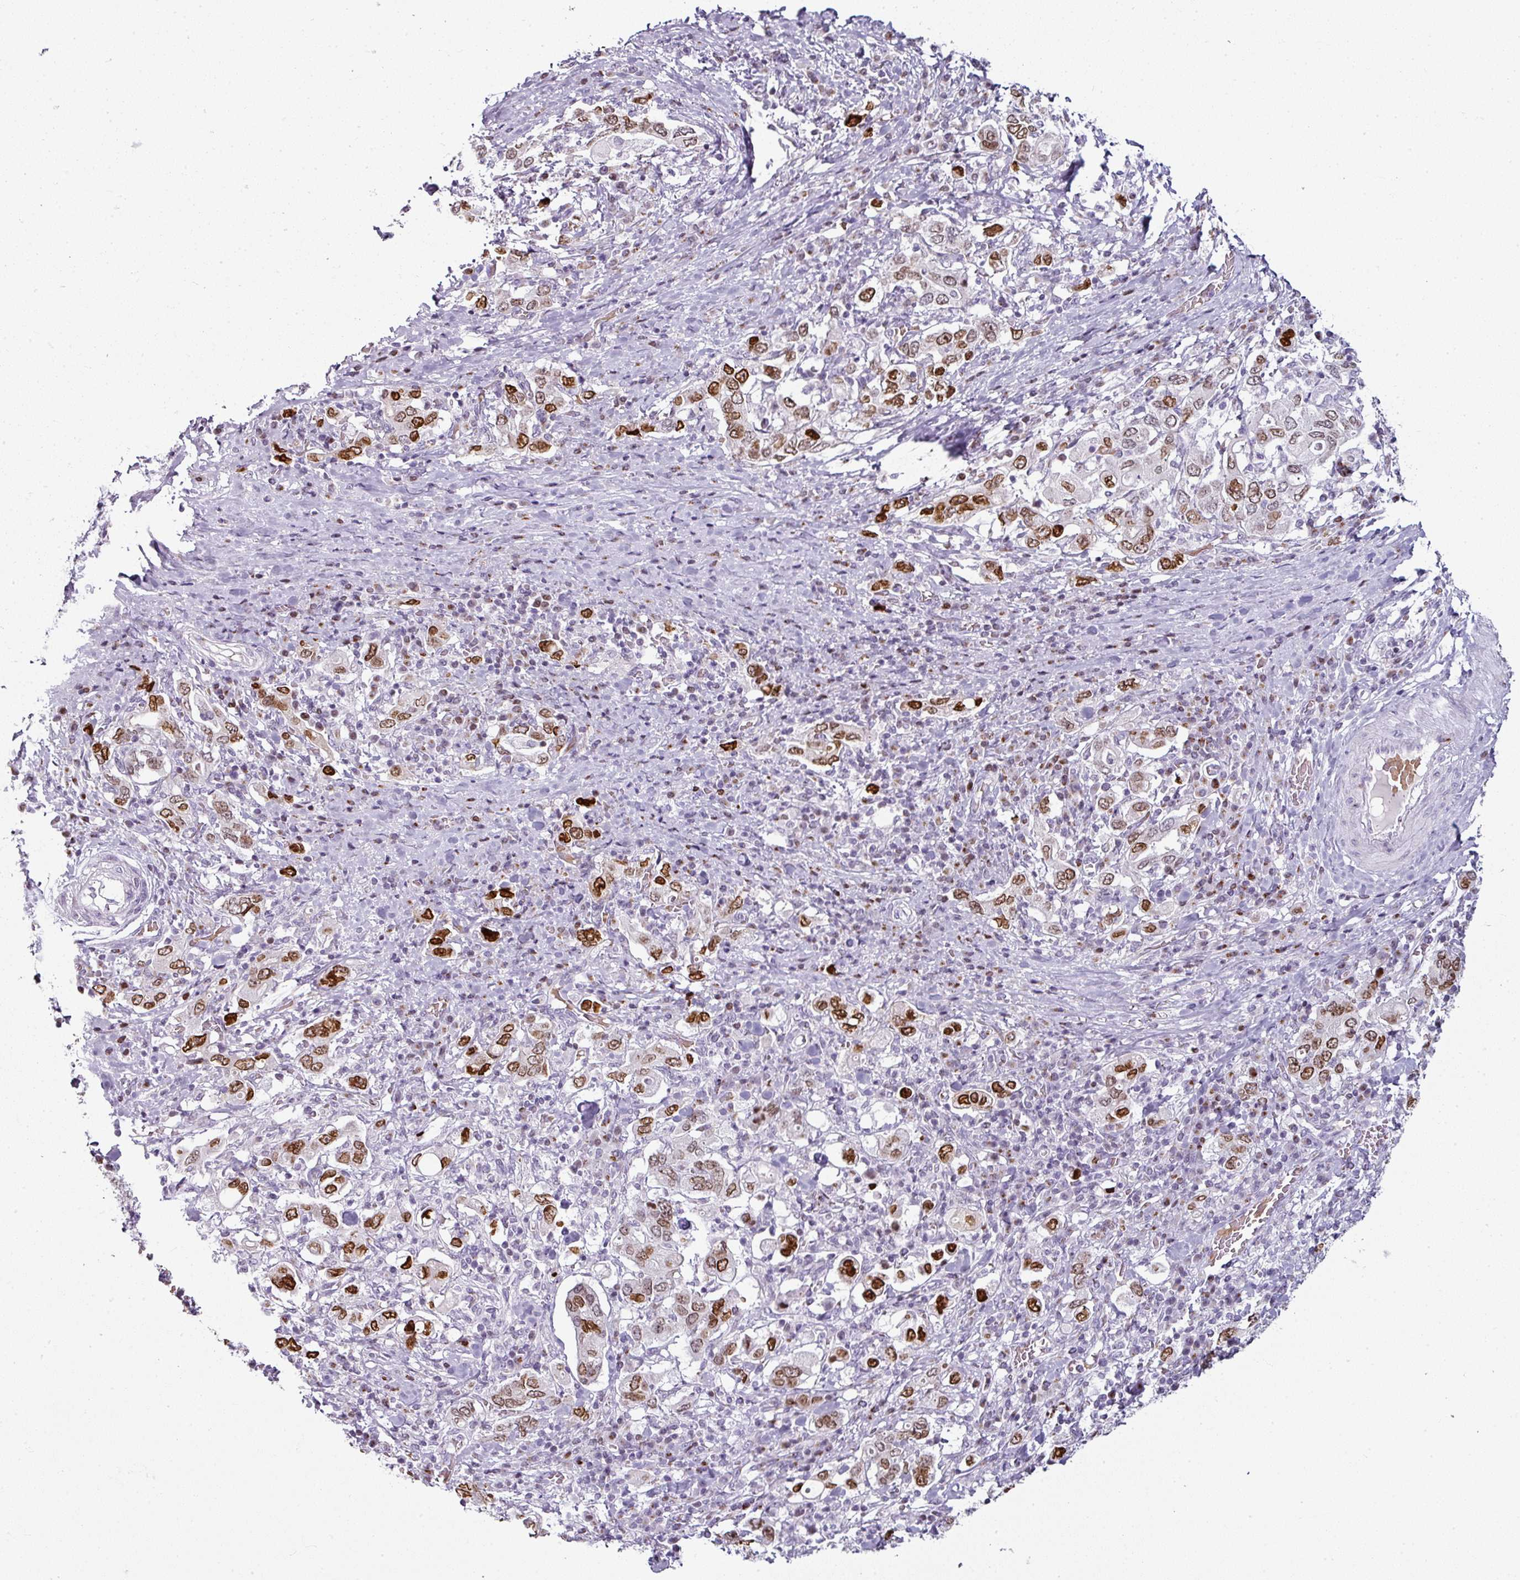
{"staining": {"intensity": "strong", "quantity": "25%-75%", "location": "cytoplasmic/membranous,nuclear"}, "tissue": "stomach cancer", "cell_type": "Tumor cells", "image_type": "cancer", "snomed": [{"axis": "morphology", "description": "Adenocarcinoma, NOS"}, {"axis": "topography", "description": "Stomach, upper"}, {"axis": "topography", "description": "Stomach"}], "caption": "A micrograph showing strong cytoplasmic/membranous and nuclear staining in about 25%-75% of tumor cells in adenocarcinoma (stomach), as visualized by brown immunohistochemical staining.", "gene": "SYT8", "patient": {"sex": "male", "age": 62}}